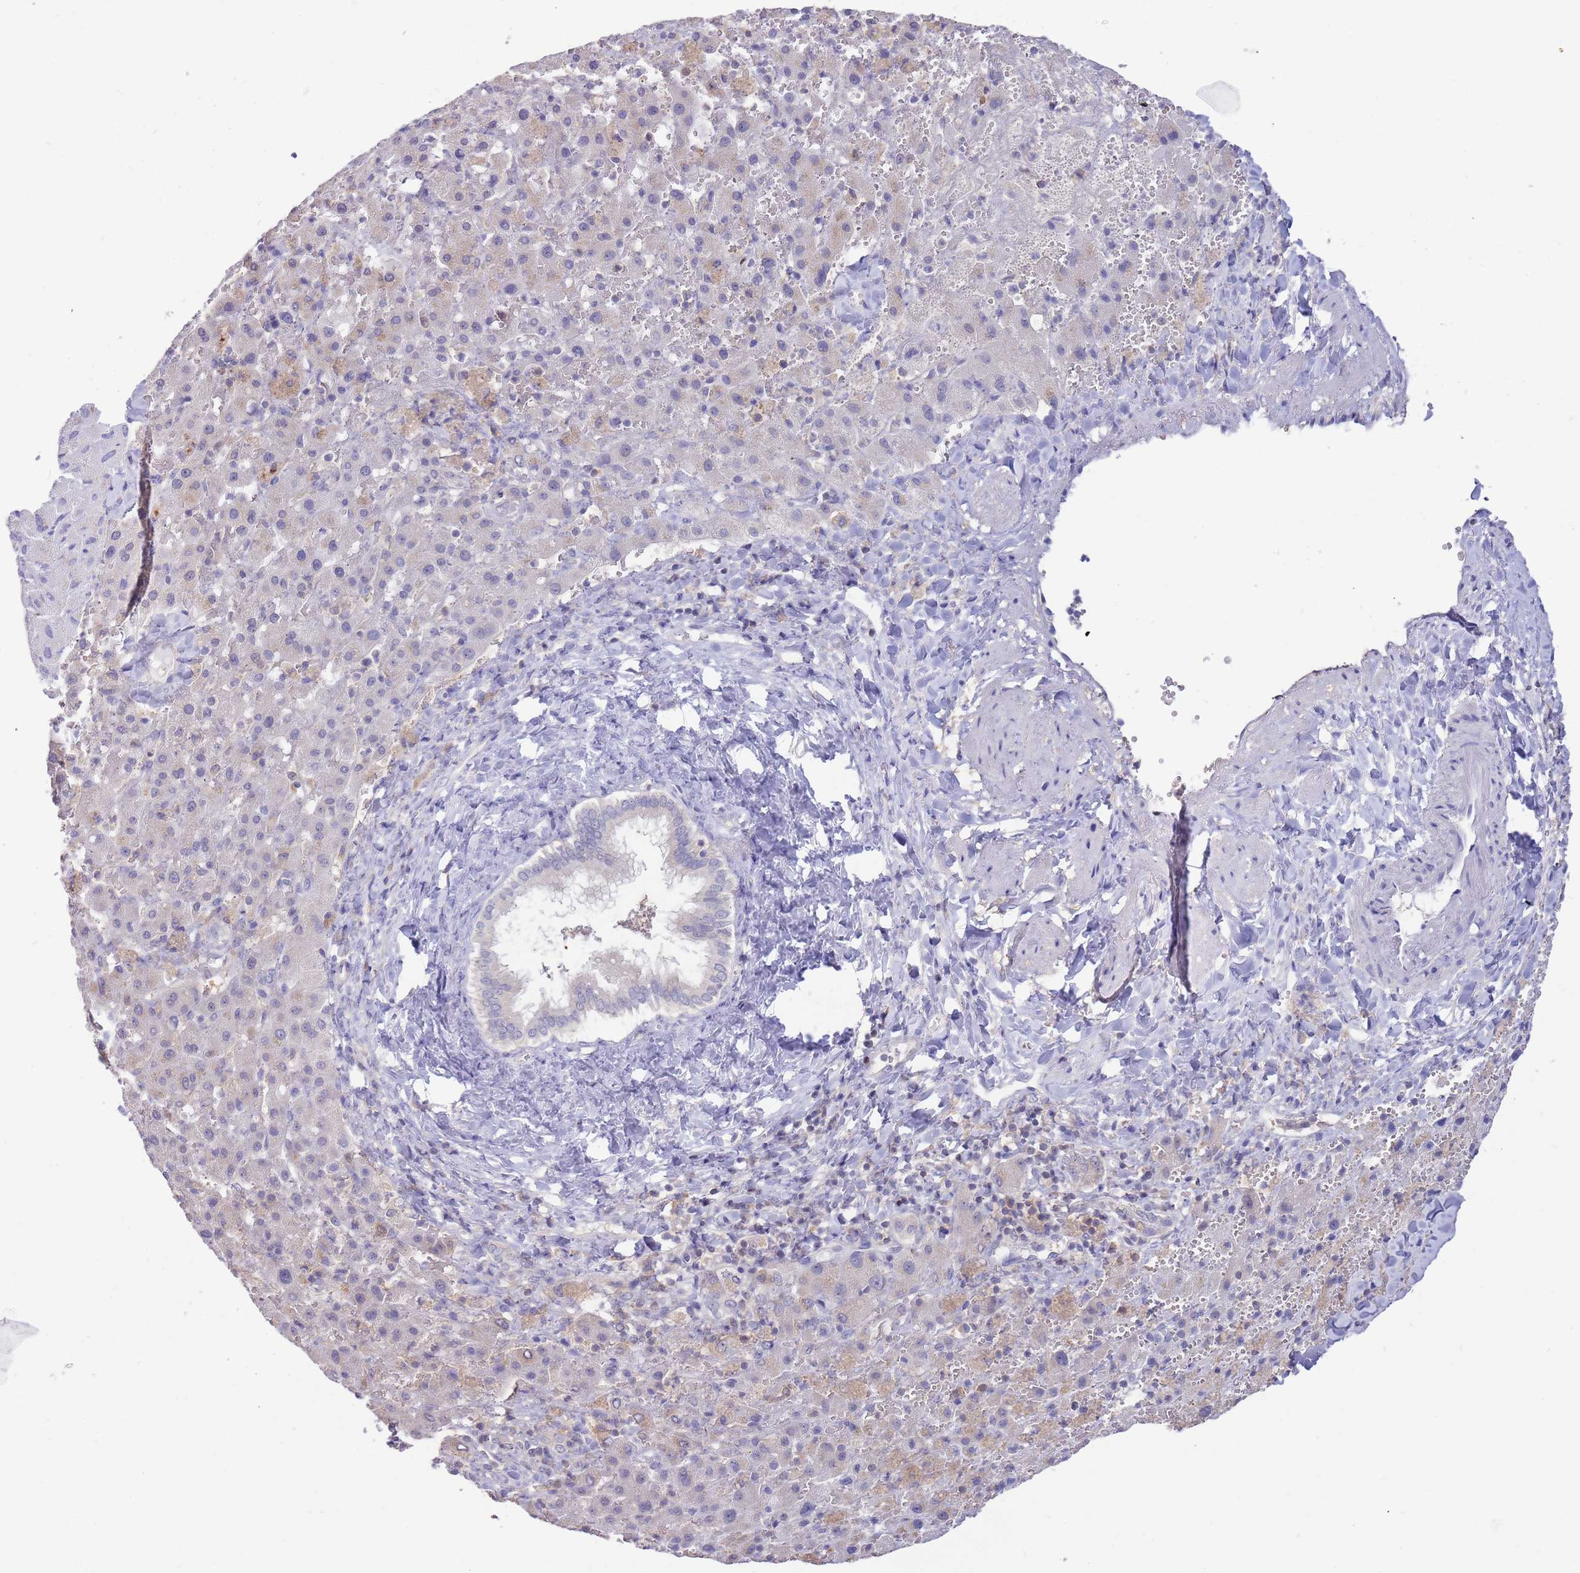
{"staining": {"intensity": "weak", "quantity": "<25%", "location": "cytoplasmic/membranous"}, "tissue": "liver cancer", "cell_type": "Tumor cells", "image_type": "cancer", "snomed": [{"axis": "morphology", "description": "Carcinoma, Hepatocellular, NOS"}, {"axis": "topography", "description": "Liver"}], "caption": "An immunohistochemistry photomicrograph of liver cancer is shown. There is no staining in tumor cells of liver cancer.", "gene": "AP5S1", "patient": {"sex": "female", "age": 58}}